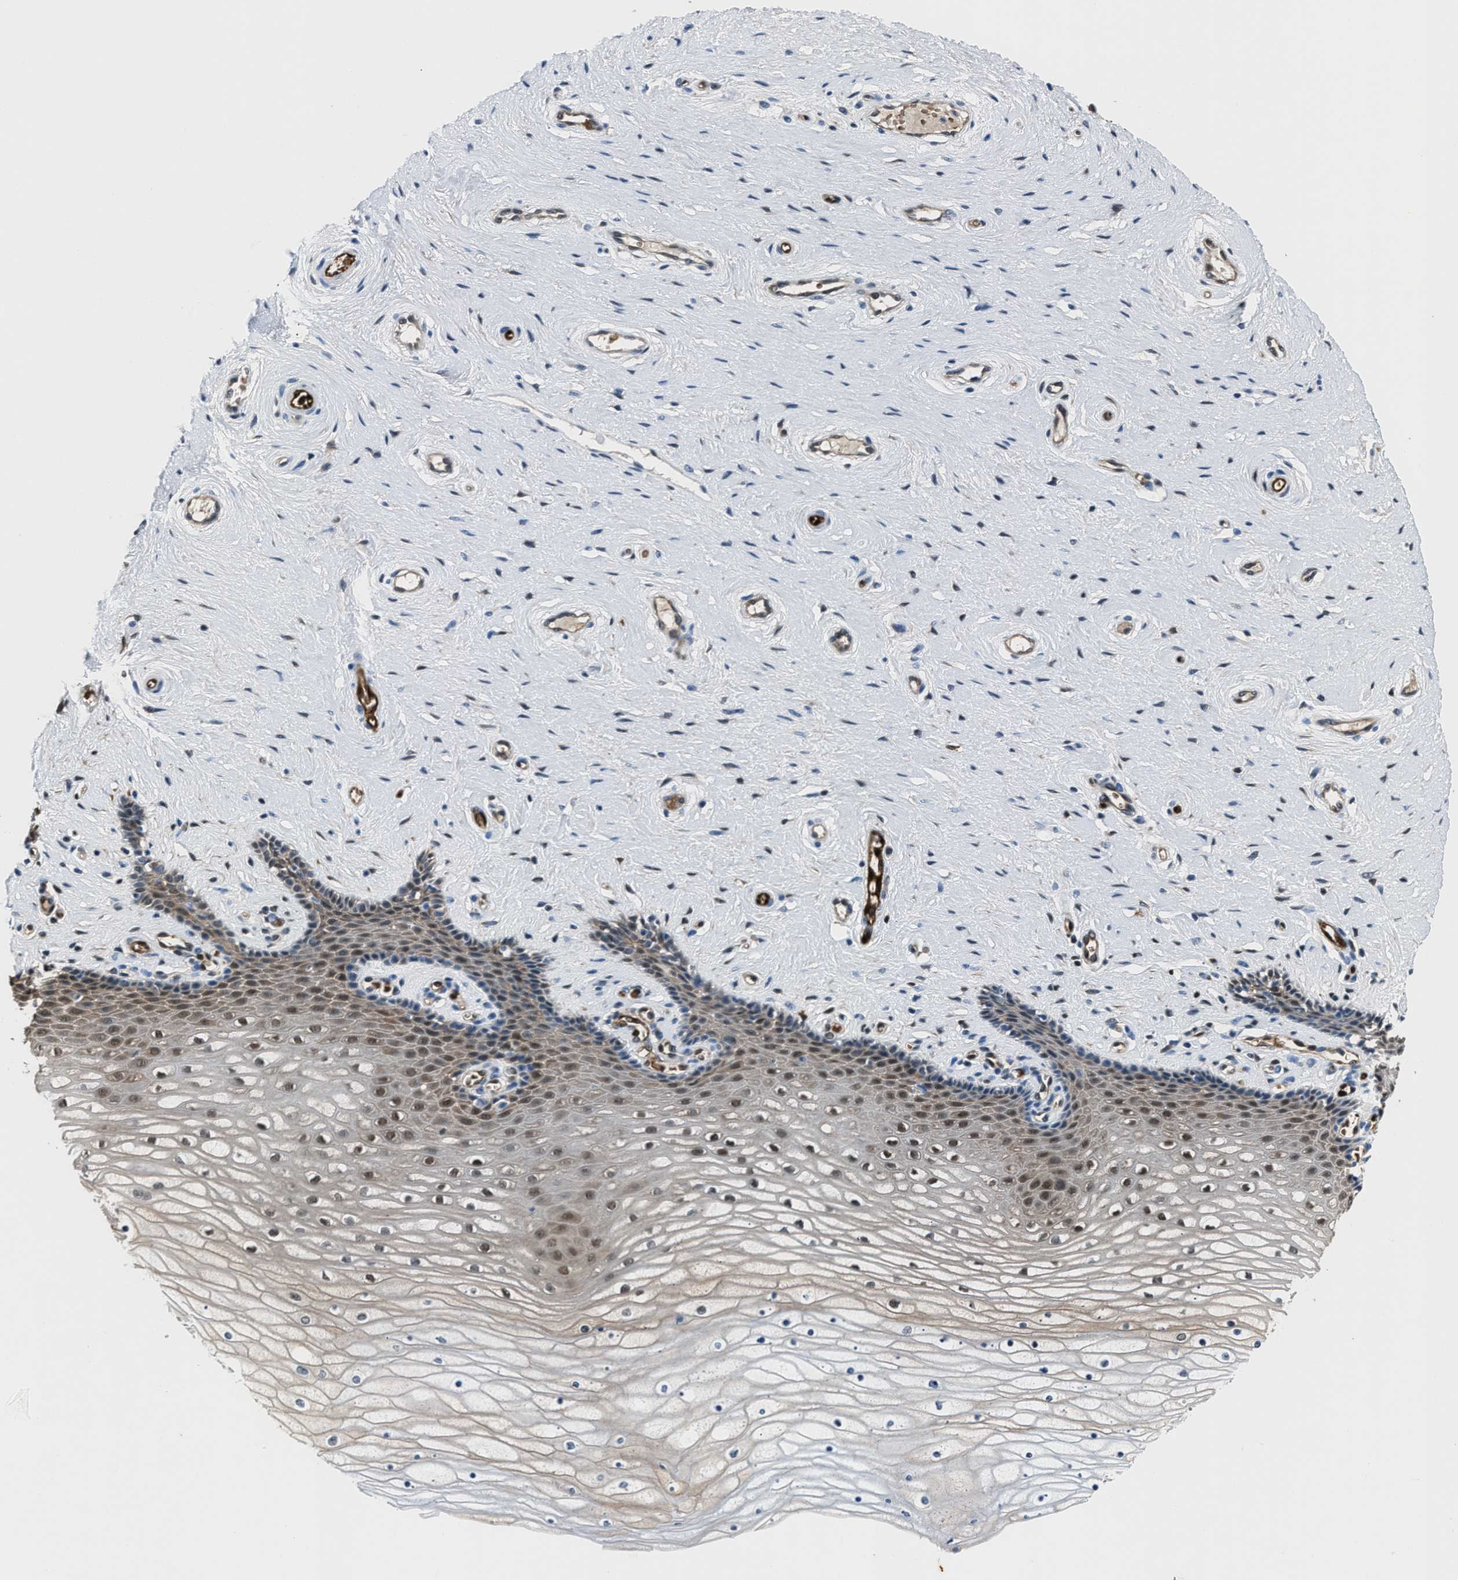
{"staining": {"intensity": "weak", "quantity": "25%-75%", "location": "cytoplasmic/membranous,nuclear"}, "tissue": "cervix", "cell_type": "Squamous epithelial cells", "image_type": "normal", "snomed": [{"axis": "morphology", "description": "Normal tissue, NOS"}, {"axis": "topography", "description": "Cervix"}], "caption": "This histopathology image reveals immunohistochemistry (IHC) staining of normal human cervix, with low weak cytoplasmic/membranous,nuclear expression in approximately 25%-75% of squamous epithelial cells.", "gene": "PPA1", "patient": {"sex": "female", "age": 39}}